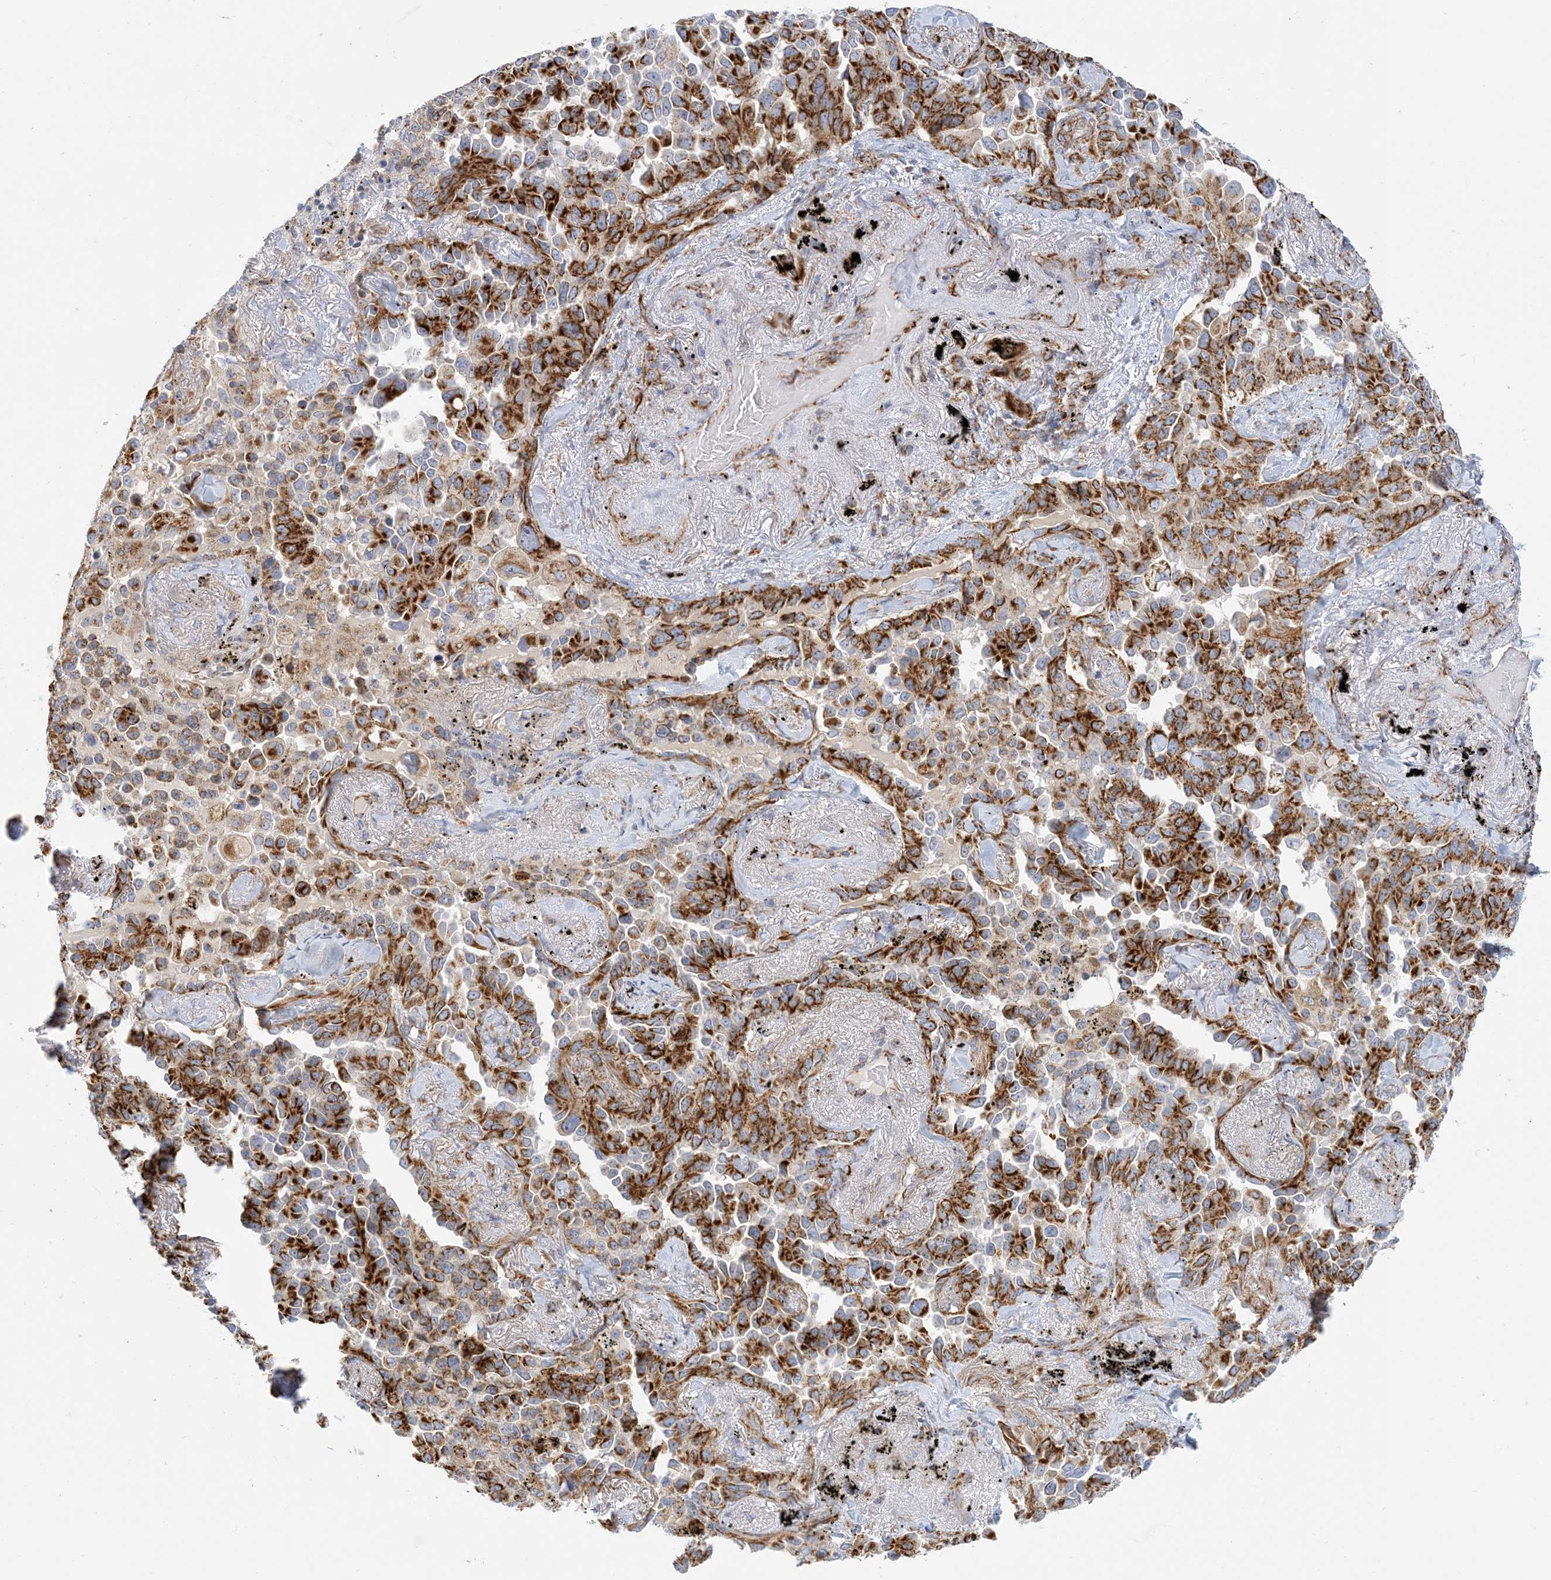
{"staining": {"intensity": "strong", "quantity": "25%-75%", "location": "cytoplasmic/membranous"}, "tissue": "lung cancer", "cell_type": "Tumor cells", "image_type": "cancer", "snomed": [{"axis": "morphology", "description": "Adenocarcinoma, NOS"}, {"axis": "topography", "description": "Lung"}], "caption": "IHC (DAB (3,3'-diaminobenzidine)) staining of lung cancer (adenocarcinoma) displays strong cytoplasmic/membranous protein positivity in approximately 25%-75% of tumor cells.", "gene": "COA3", "patient": {"sex": "female", "age": 67}}